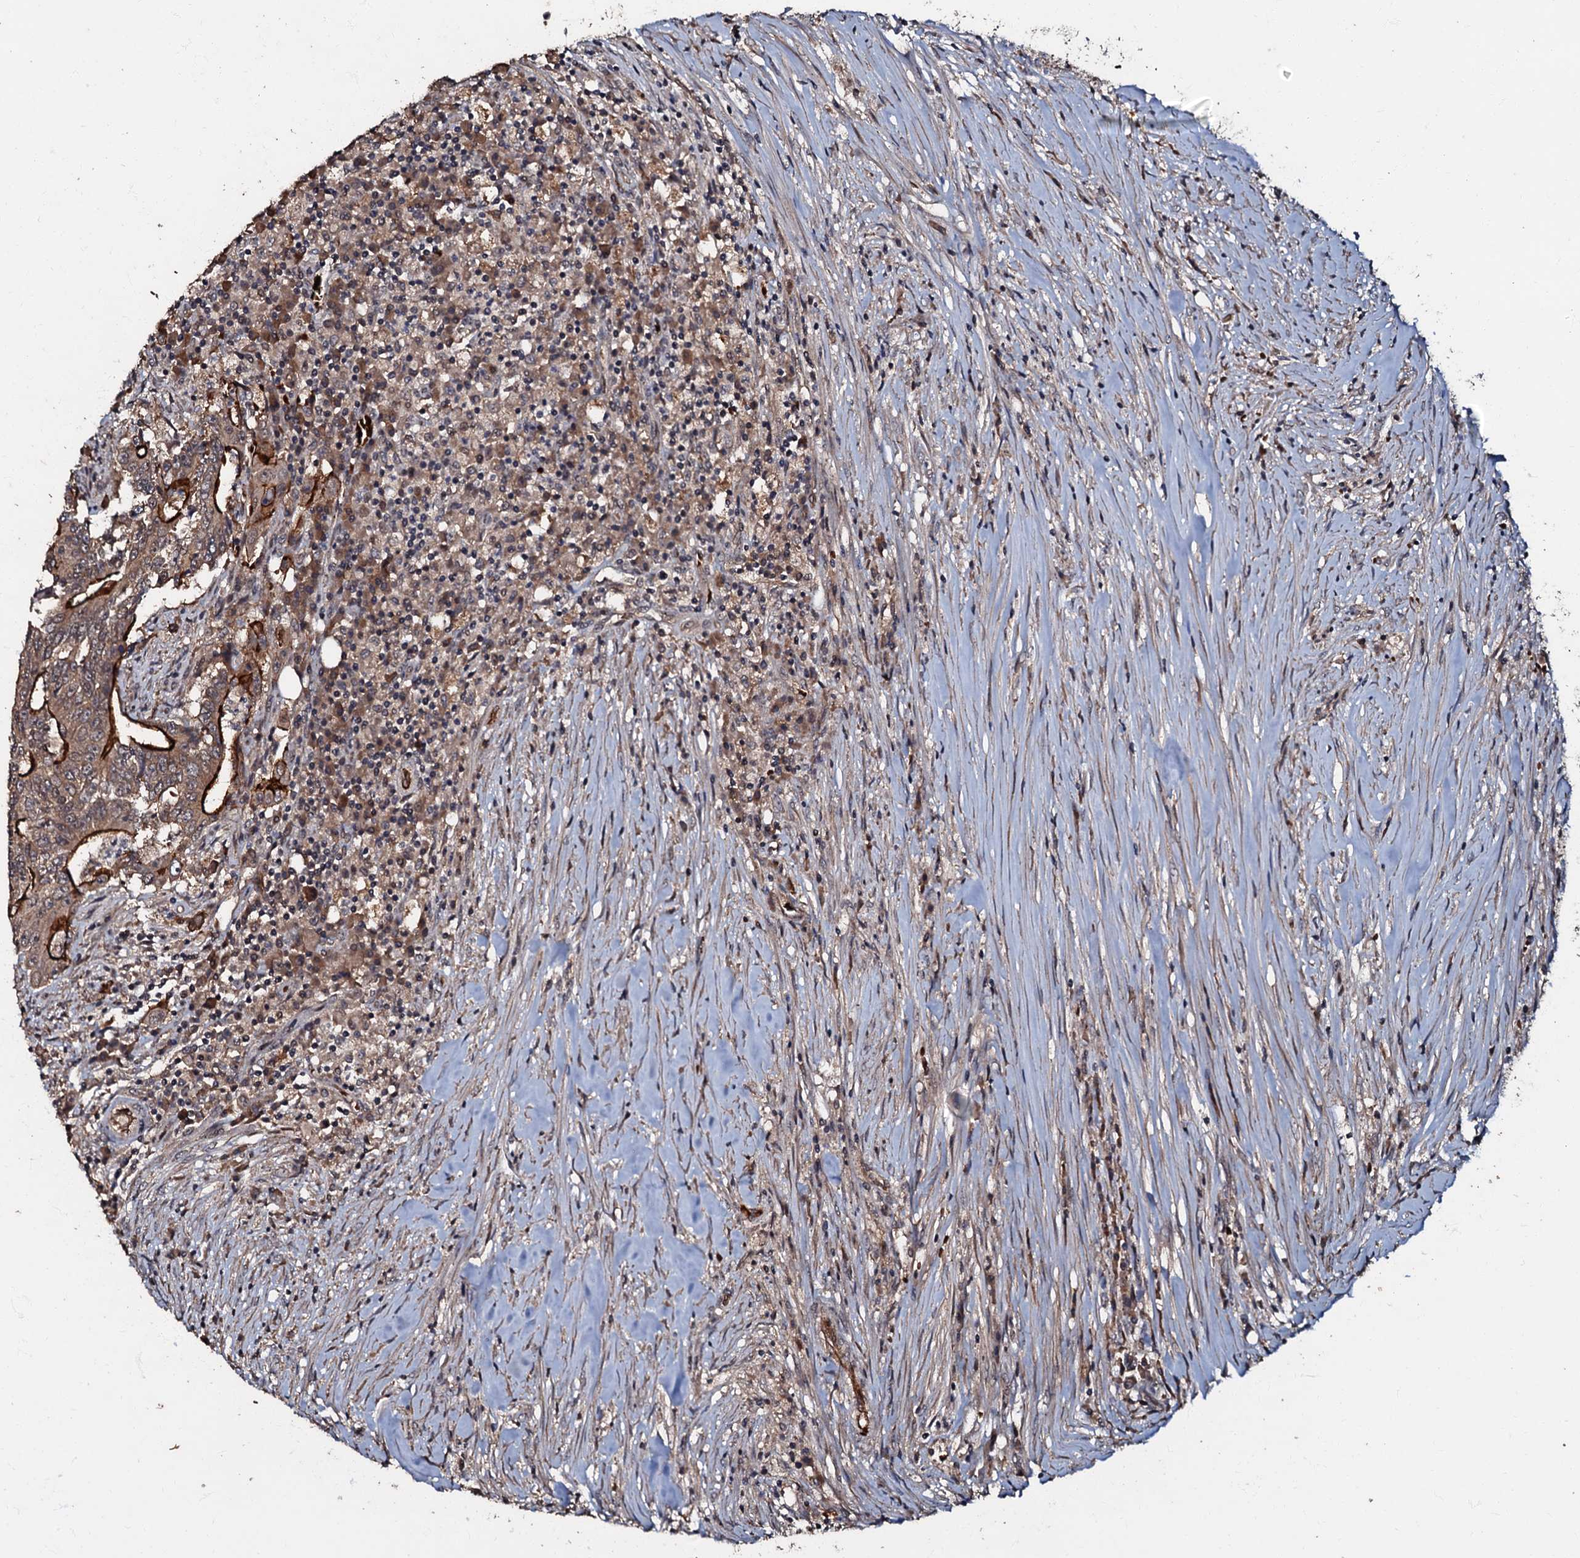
{"staining": {"intensity": "strong", "quantity": "25%-75%", "location": "cytoplasmic/membranous"}, "tissue": "colorectal cancer", "cell_type": "Tumor cells", "image_type": "cancer", "snomed": [{"axis": "morphology", "description": "Adenocarcinoma, NOS"}, {"axis": "topography", "description": "Colon"}], "caption": "This micrograph reveals immunohistochemistry staining of colorectal cancer, with high strong cytoplasmic/membranous staining in about 25%-75% of tumor cells.", "gene": "MANSC4", "patient": {"sex": "male", "age": 83}}